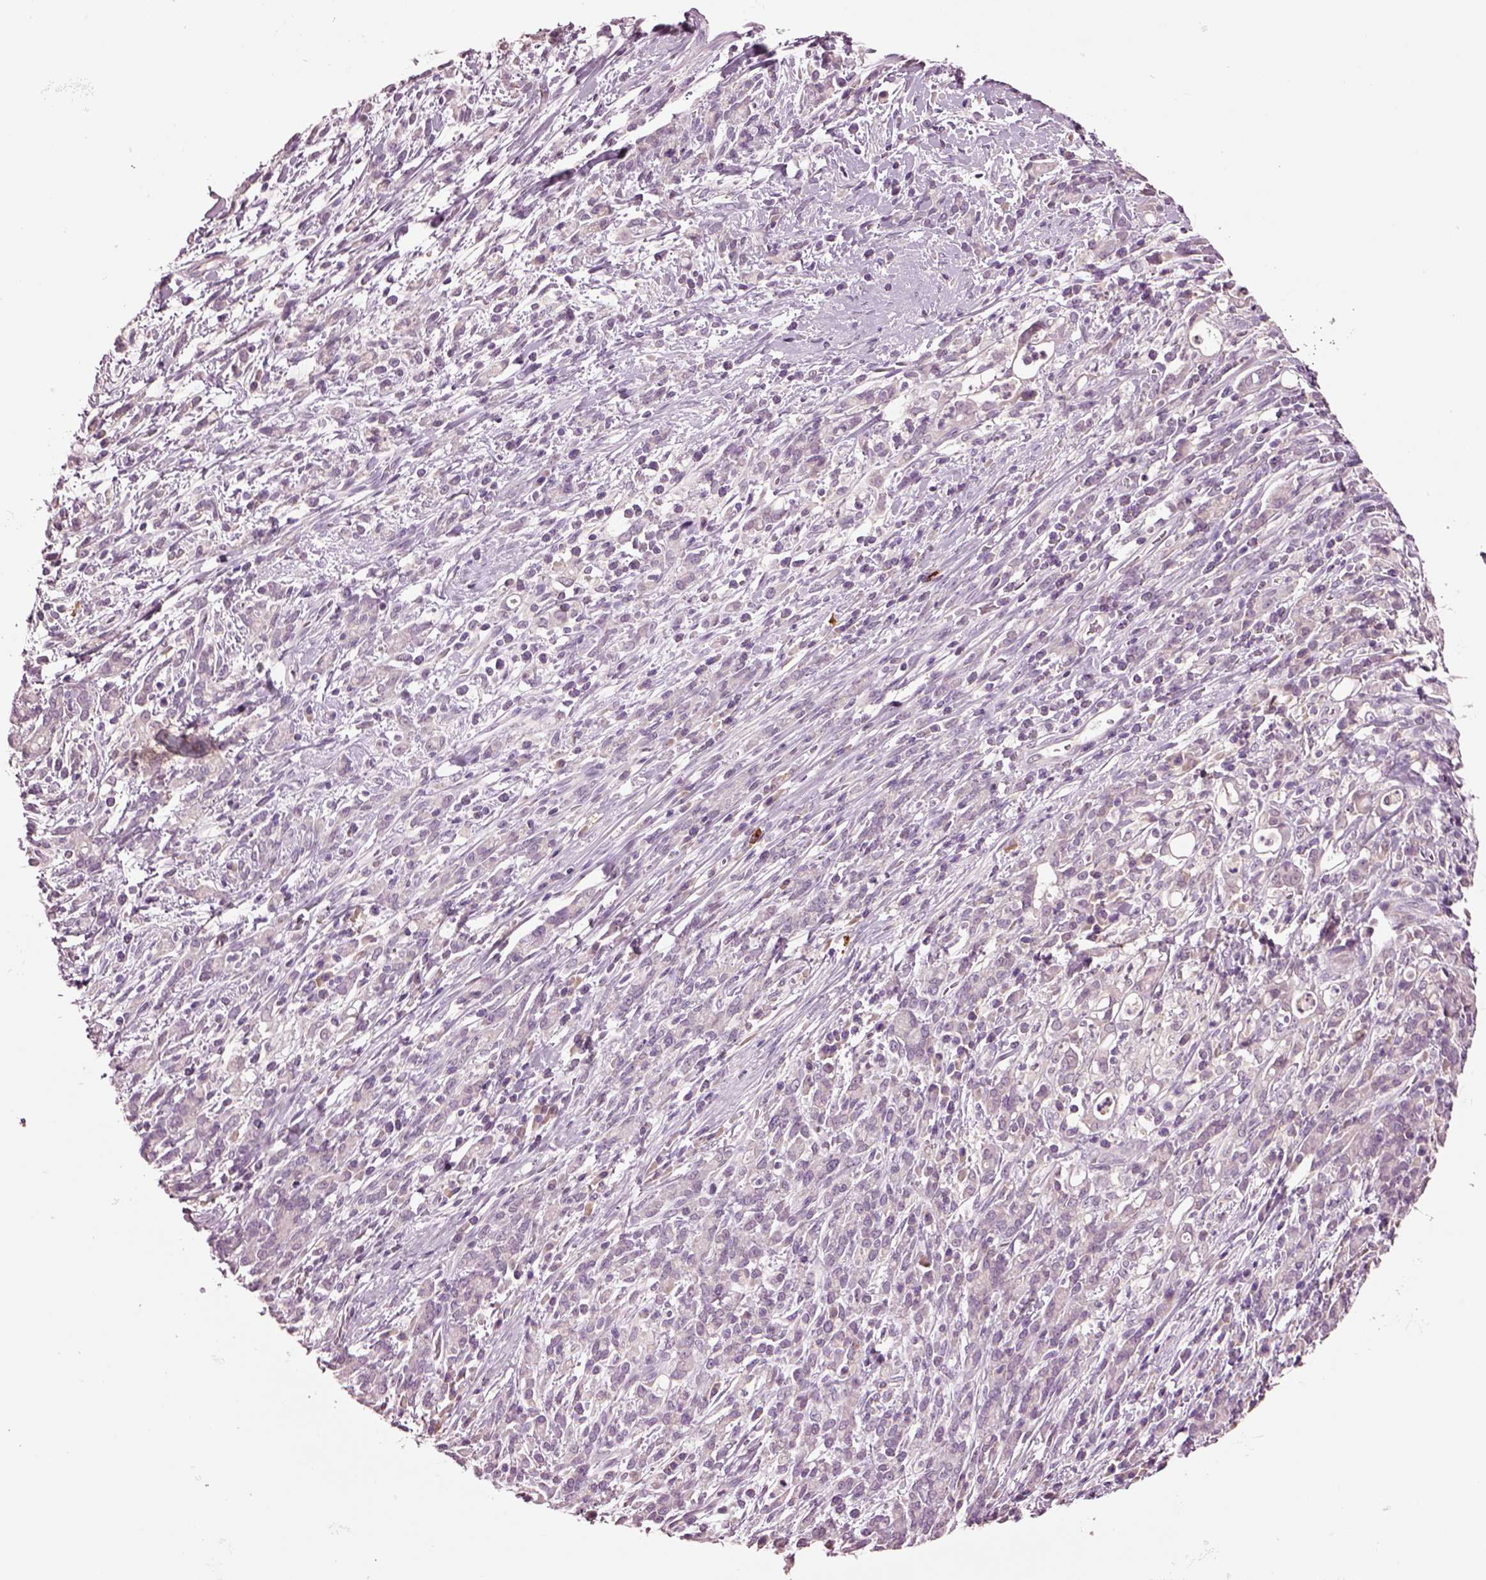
{"staining": {"intensity": "negative", "quantity": "none", "location": "none"}, "tissue": "stomach cancer", "cell_type": "Tumor cells", "image_type": "cancer", "snomed": [{"axis": "morphology", "description": "Adenocarcinoma, NOS"}, {"axis": "topography", "description": "Stomach"}], "caption": "The immunohistochemistry histopathology image has no significant staining in tumor cells of stomach adenocarcinoma tissue.", "gene": "CLPSL1", "patient": {"sex": "female", "age": 57}}